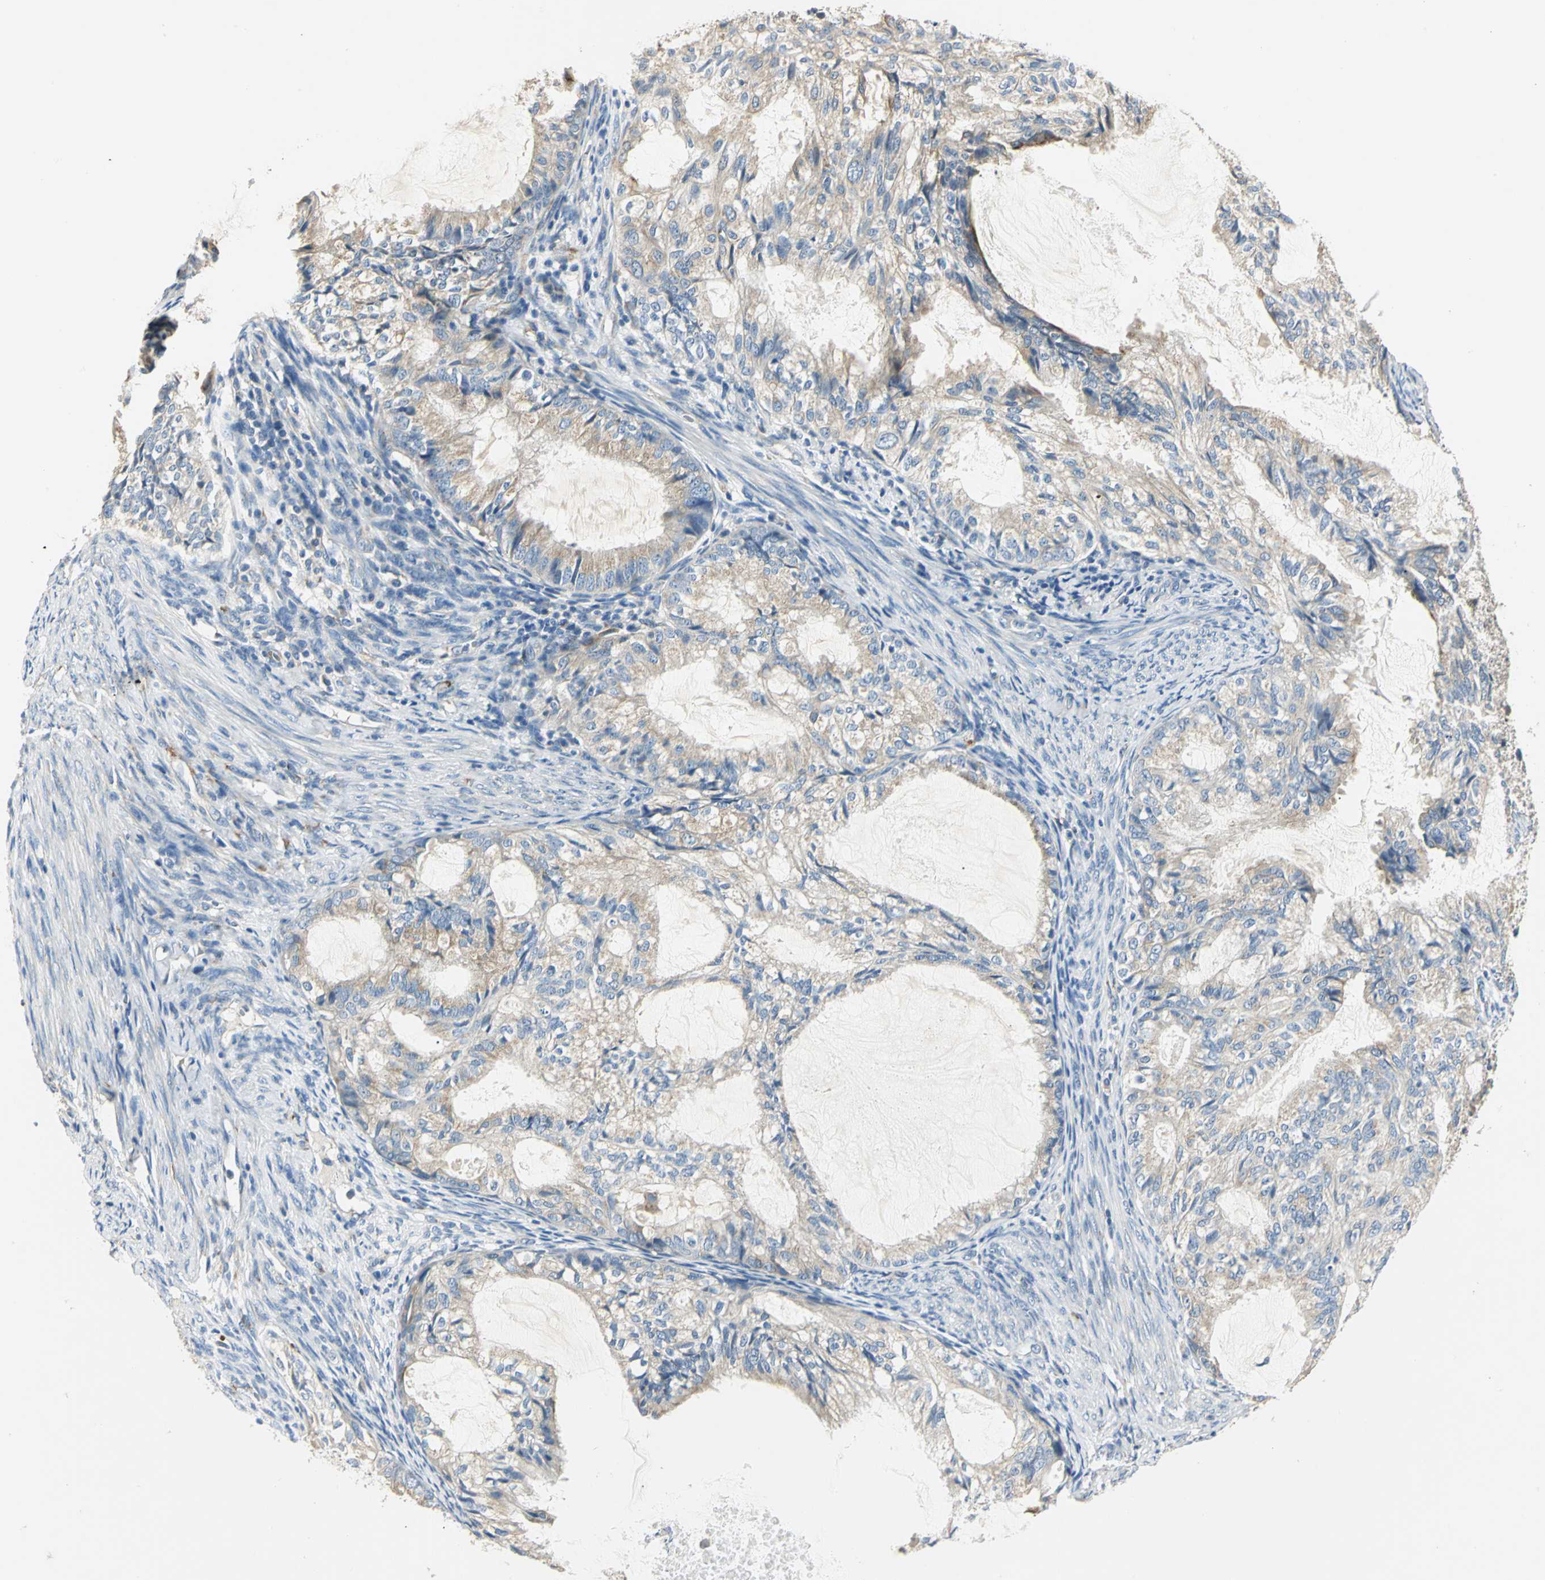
{"staining": {"intensity": "weak", "quantity": ">75%", "location": "cytoplasmic/membranous"}, "tissue": "cervical cancer", "cell_type": "Tumor cells", "image_type": "cancer", "snomed": [{"axis": "morphology", "description": "Normal tissue, NOS"}, {"axis": "morphology", "description": "Adenocarcinoma, NOS"}, {"axis": "topography", "description": "Cervix"}, {"axis": "topography", "description": "Endometrium"}], "caption": "Immunohistochemistry of cervical cancer exhibits low levels of weak cytoplasmic/membranous expression in approximately >75% of tumor cells. The staining was performed using DAB, with brown indicating positive protein expression. Nuclei are stained blue with hematoxylin.", "gene": "B3GNT2", "patient": {"sex": "female", "age": 86}}